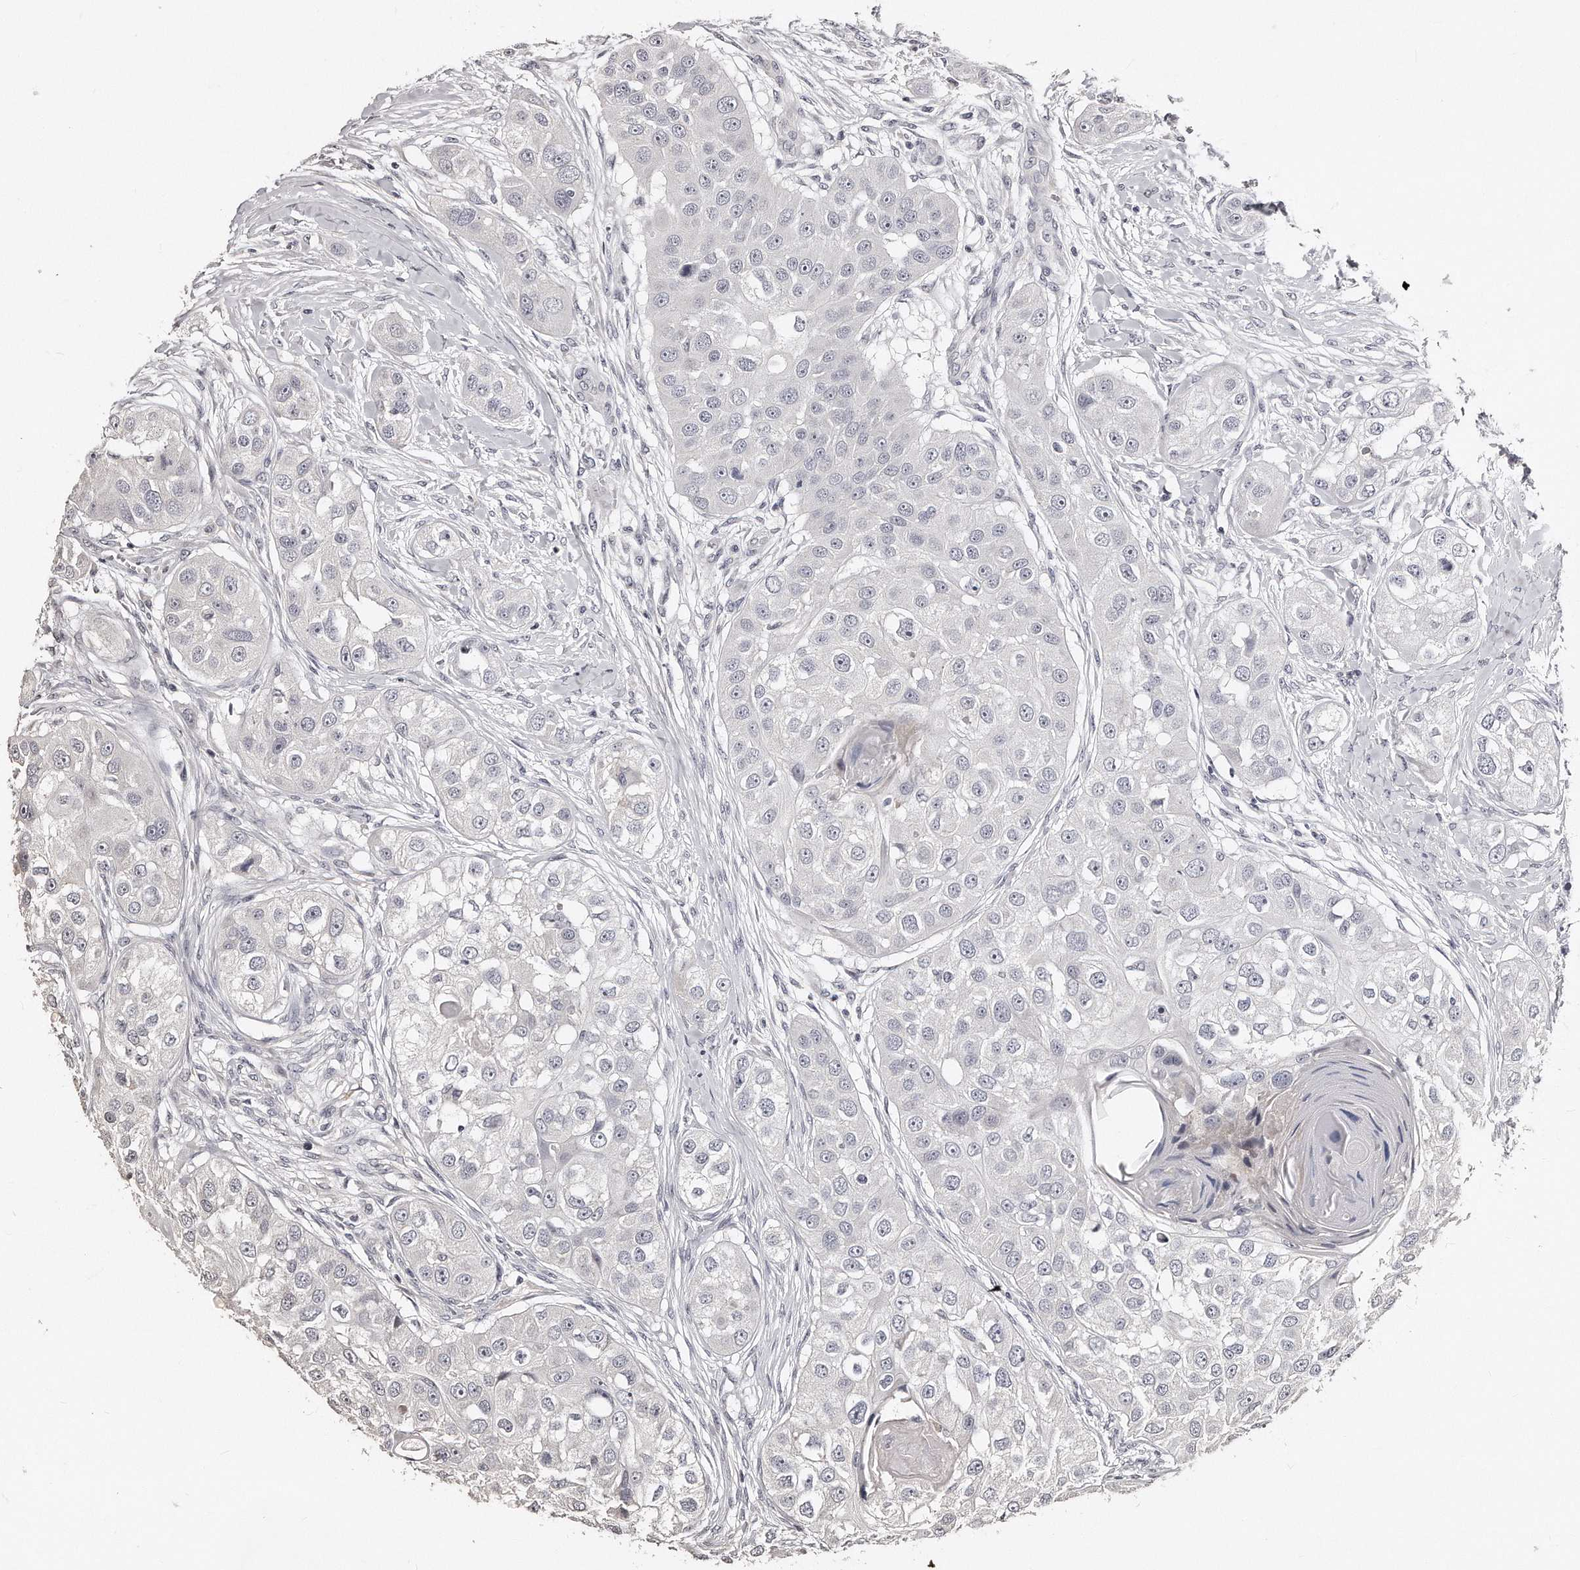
{"staining": {"intensity": "negative", "quantity": "none", "location": "none"}, "tissue": "head and neck cancer", "cell_type": "Tumor cells", "image_type": "cancer", "snomed": [{"axis": "morphology", "description": "Normal tissue, NOS"}, {"axis": "morphology", "description": "Squamous cell carcinoma, NOS"}, {"axis": "topography", "description": "Skeletal muscle"}, {"axis": "topography", "description": "Head-Neck"}], "caption": "DAB (3,3'-diaminobenzidine) immunohistochemical staining of head and neck squamous cell carcinoma exhibits no significant positivity in tumor cells.", "gene": "TSHR", "patient": {"sex": "male", "age": 51}}